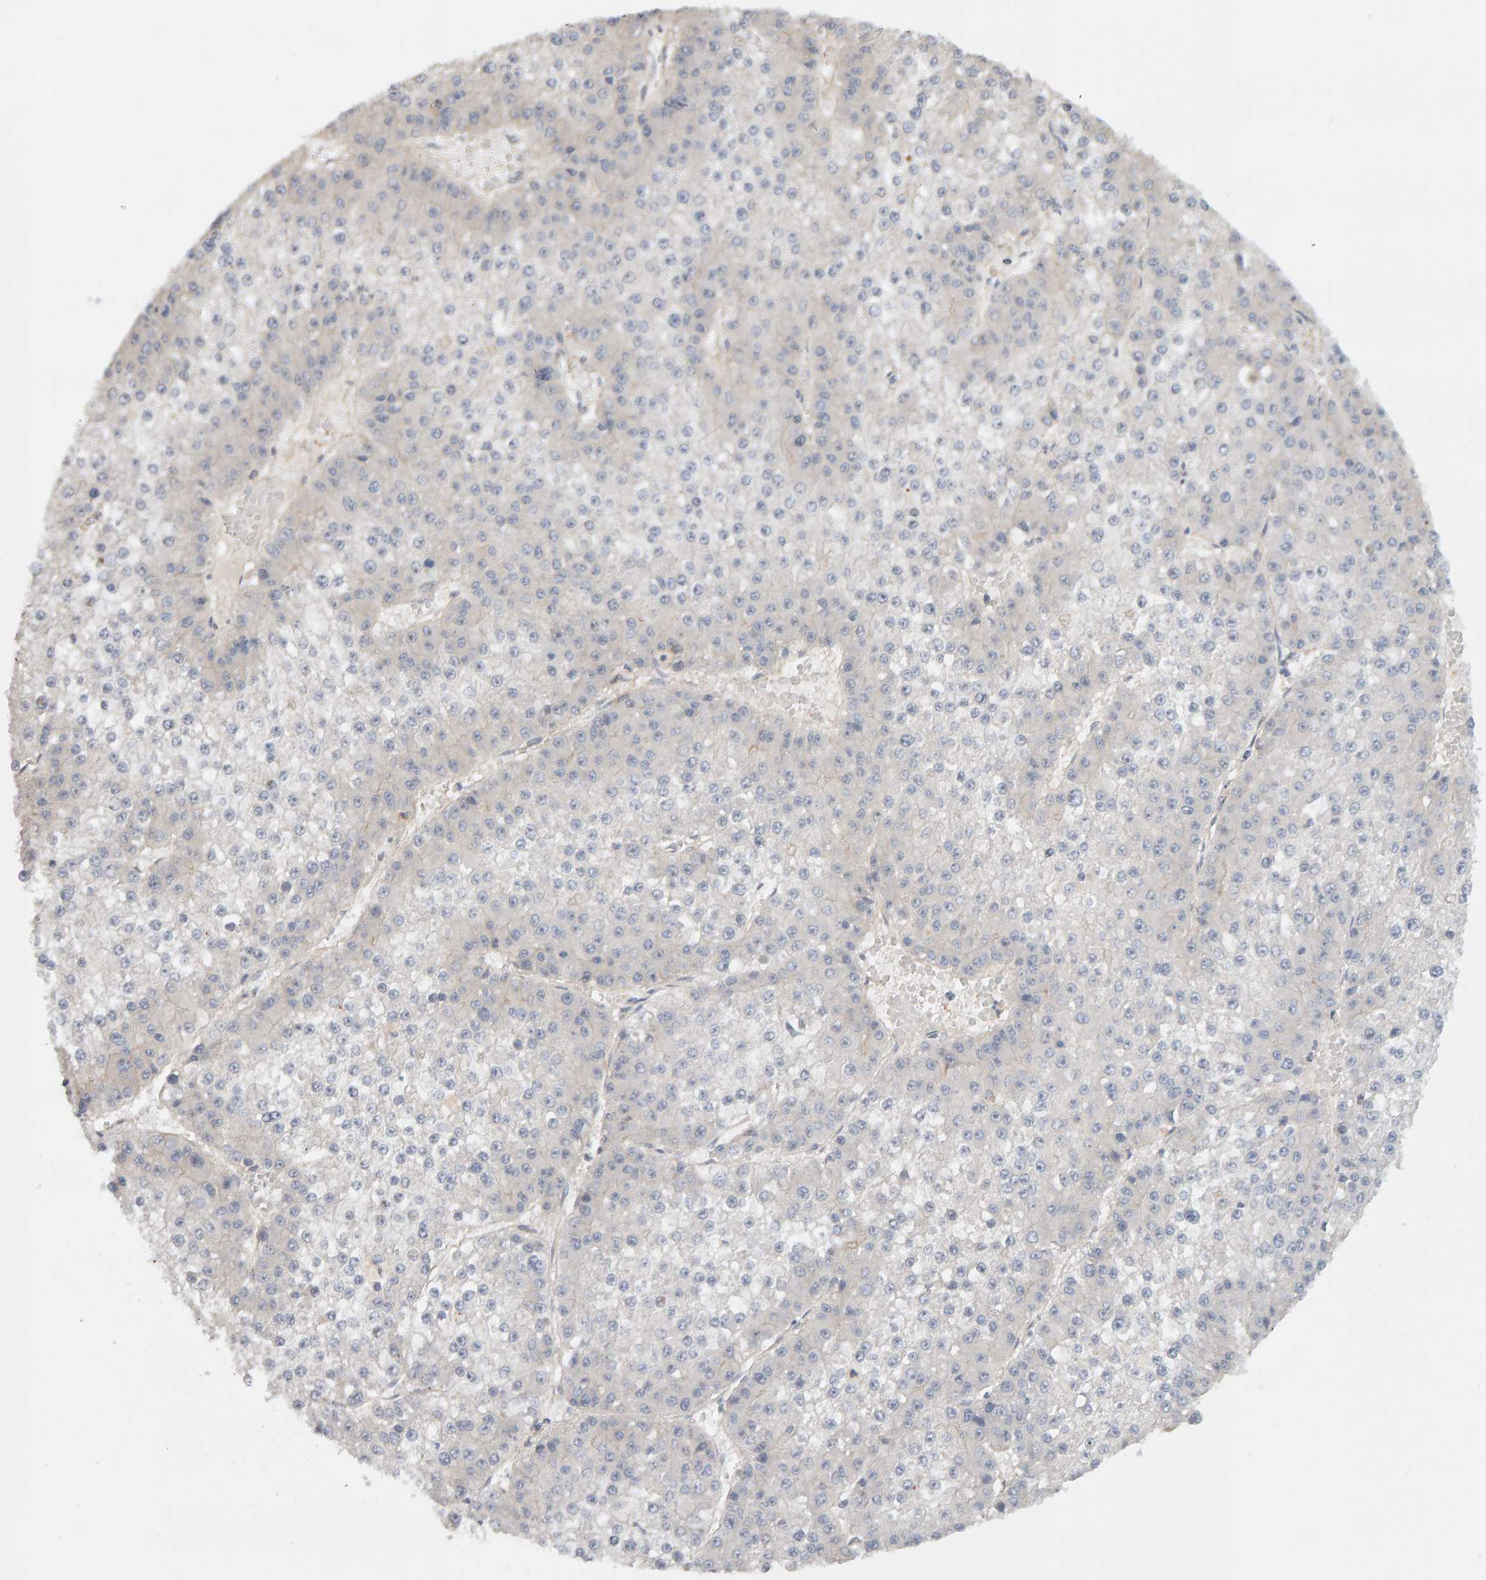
{"staining": {"intensity": "negative", "quantity": "none", "location": "none"}, "tissue": "liver cancer", "cell_type": "Tumor cells", "image_type": "cancer", "snomed": [{"axis": "morphology", "description": "Carcinoma, Hepatocellular, NOS"}, {"axis": "topography", "description": "Liver"}], "caption": "Tumor cells show no significant protein staining in liver cancer (hepatocellular carcinoma).", "gene": "PPP1R16A", "patient": {"sex": "female", "age": 73}}